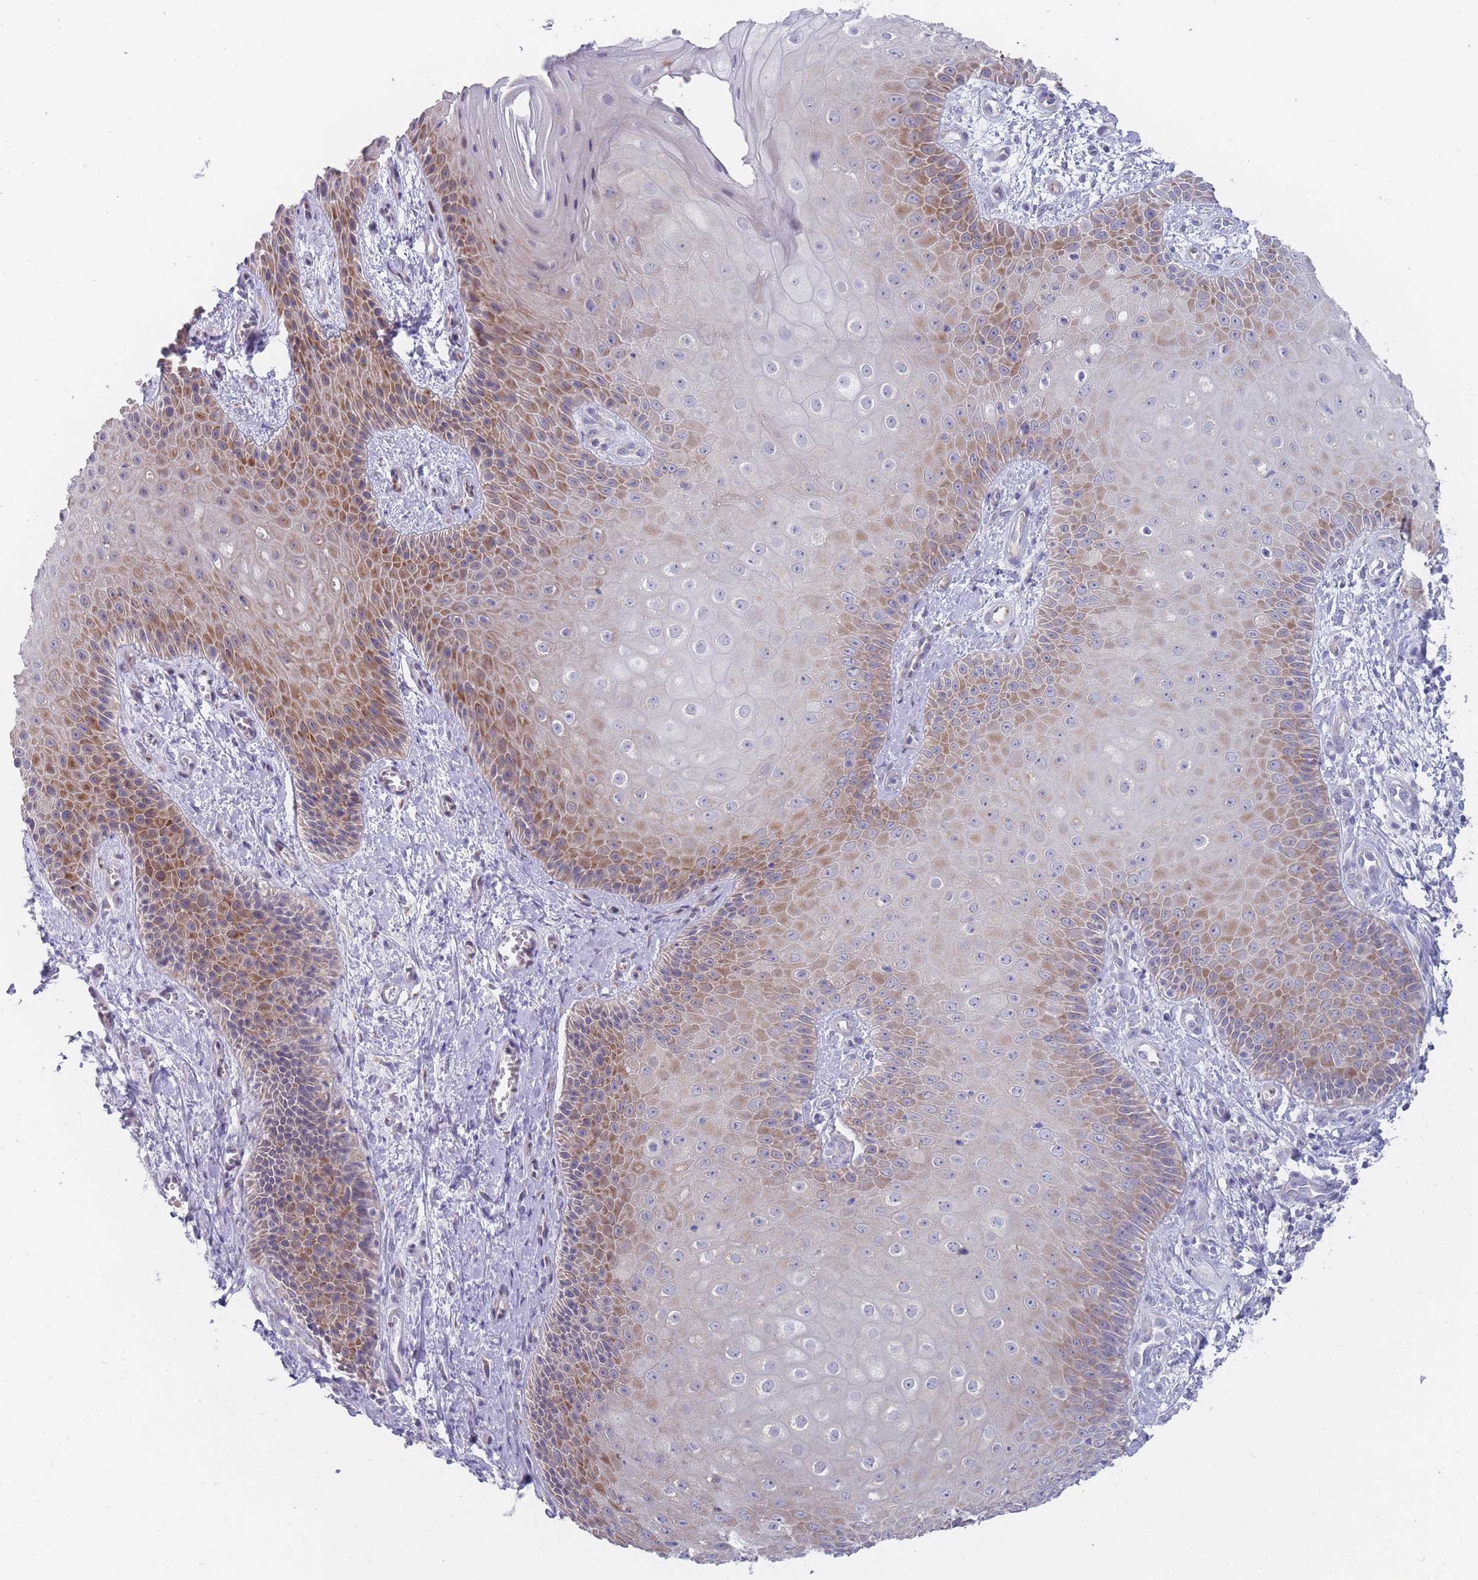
{"staining": {"intensity": "moderate", "quantity": "25%-75%", "location": "cytoplasmic/membranous"}, "tissue": "skin", "cell_type": "Epidermal cells", "image_type": "normal", "snomed": [{"axis": "morphology", "description": "Normal tissue, NOS"}, {"axis": "topography", "description": "Anal"}], "caption": "A photomicrograph of human skin stained for a protein demonstrates moderate cytoplasmic/membranous brown staining in epidermal cells.", "gene": "PIGU", "patient": {"sex": "male", "age": 80}}